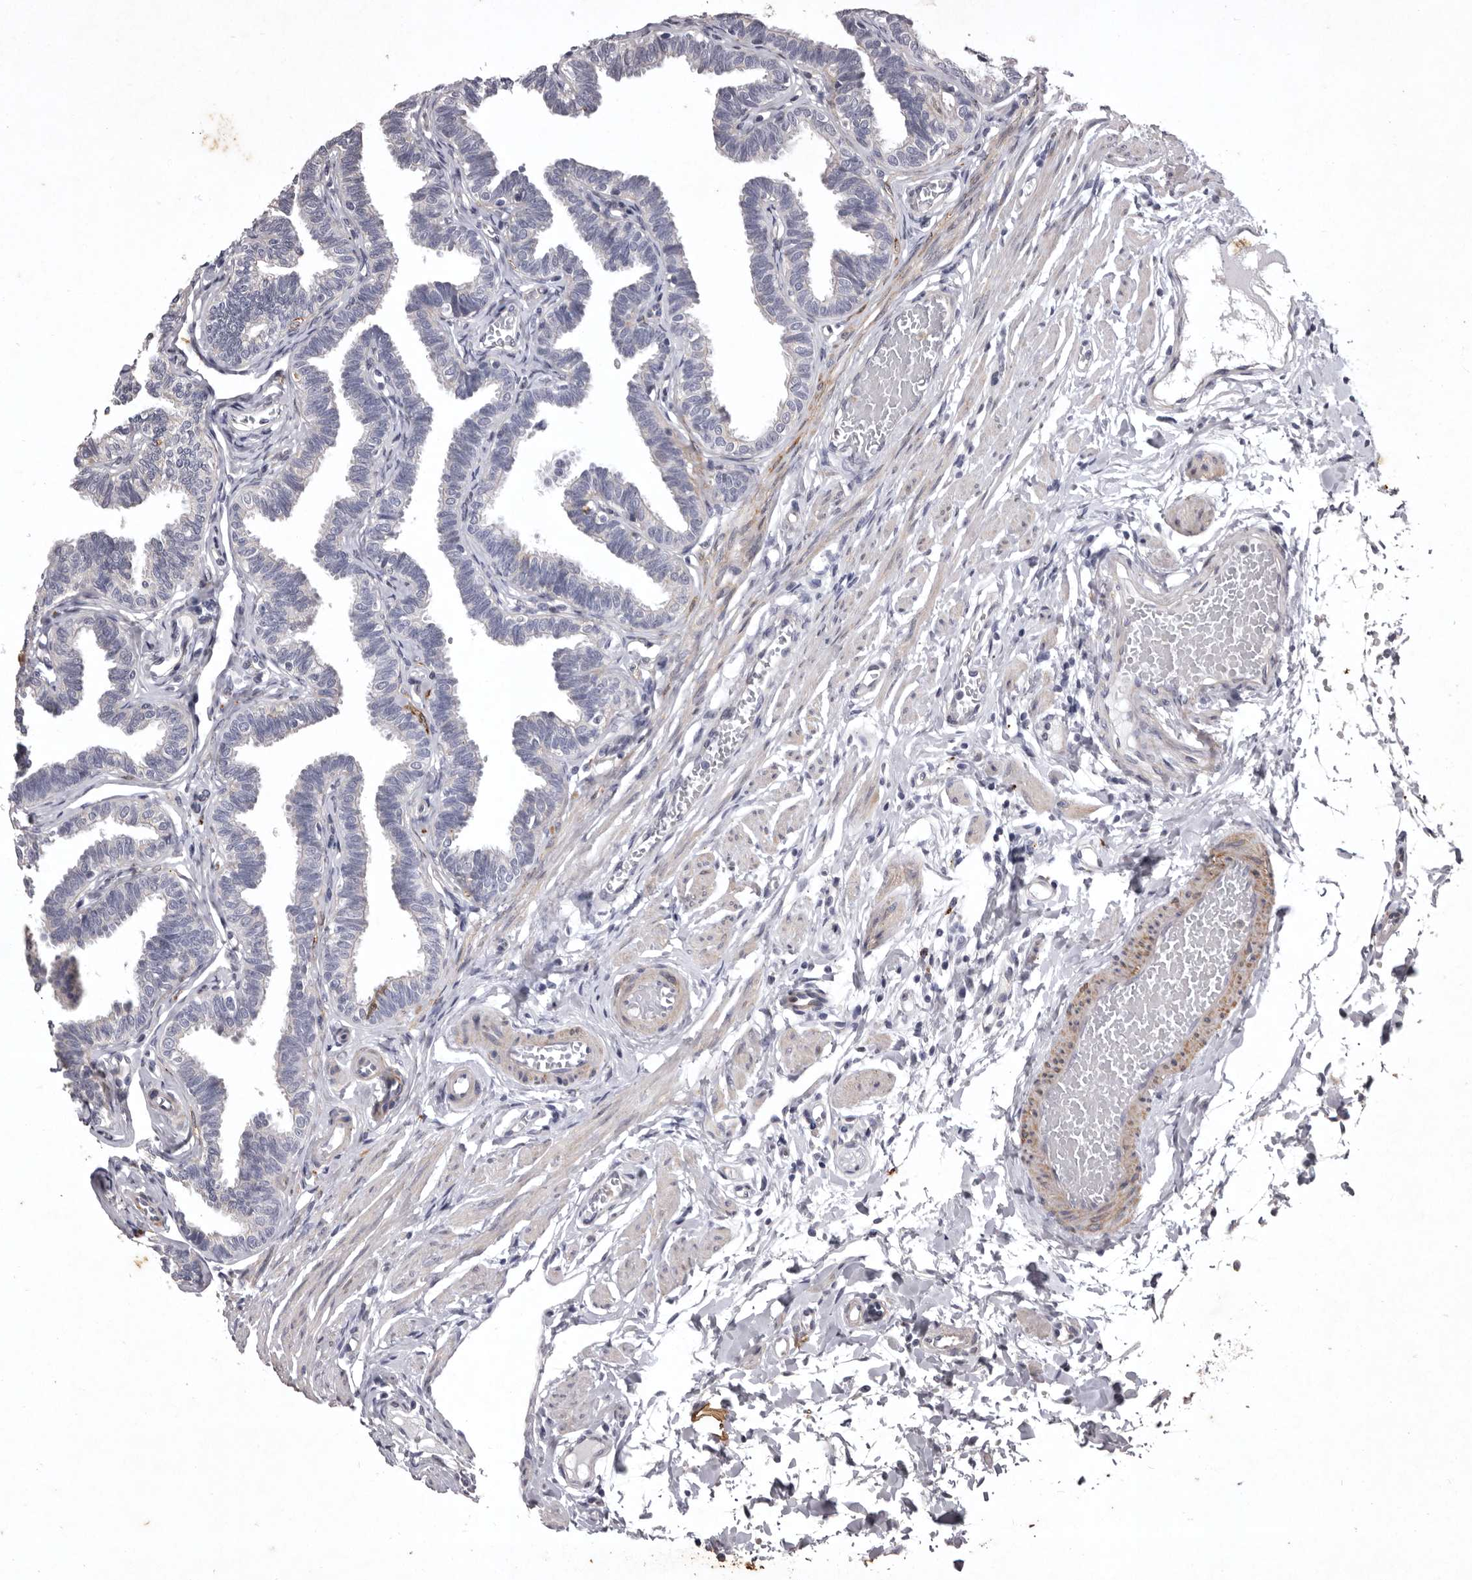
{"staining": {"intensity": "negative", "quantity": "none", "location": "none"}, "tissue": "fallopian tube", "cell_type": "Glandular cells", "image_type": "normal", "snomed": [{"axis": "morphology", "description": "Normal tissue, NOS"}, {"axis": "topography", "description": "Fallopian tube"}, {"axis": "topography", "description": "Ovary"}], "caption": "Photomicrograph shows no significant protein staining in glandular cells of benign fallopian tube. Brightfield microscopy of immunohistochemistry stained with DAB (3,3'-diaminobenzidine) (brown) and hematoxylin (blue), captured at high magnification.", "gene": "NKAIN4", "patient": {"sex": "female", "age": 23}}